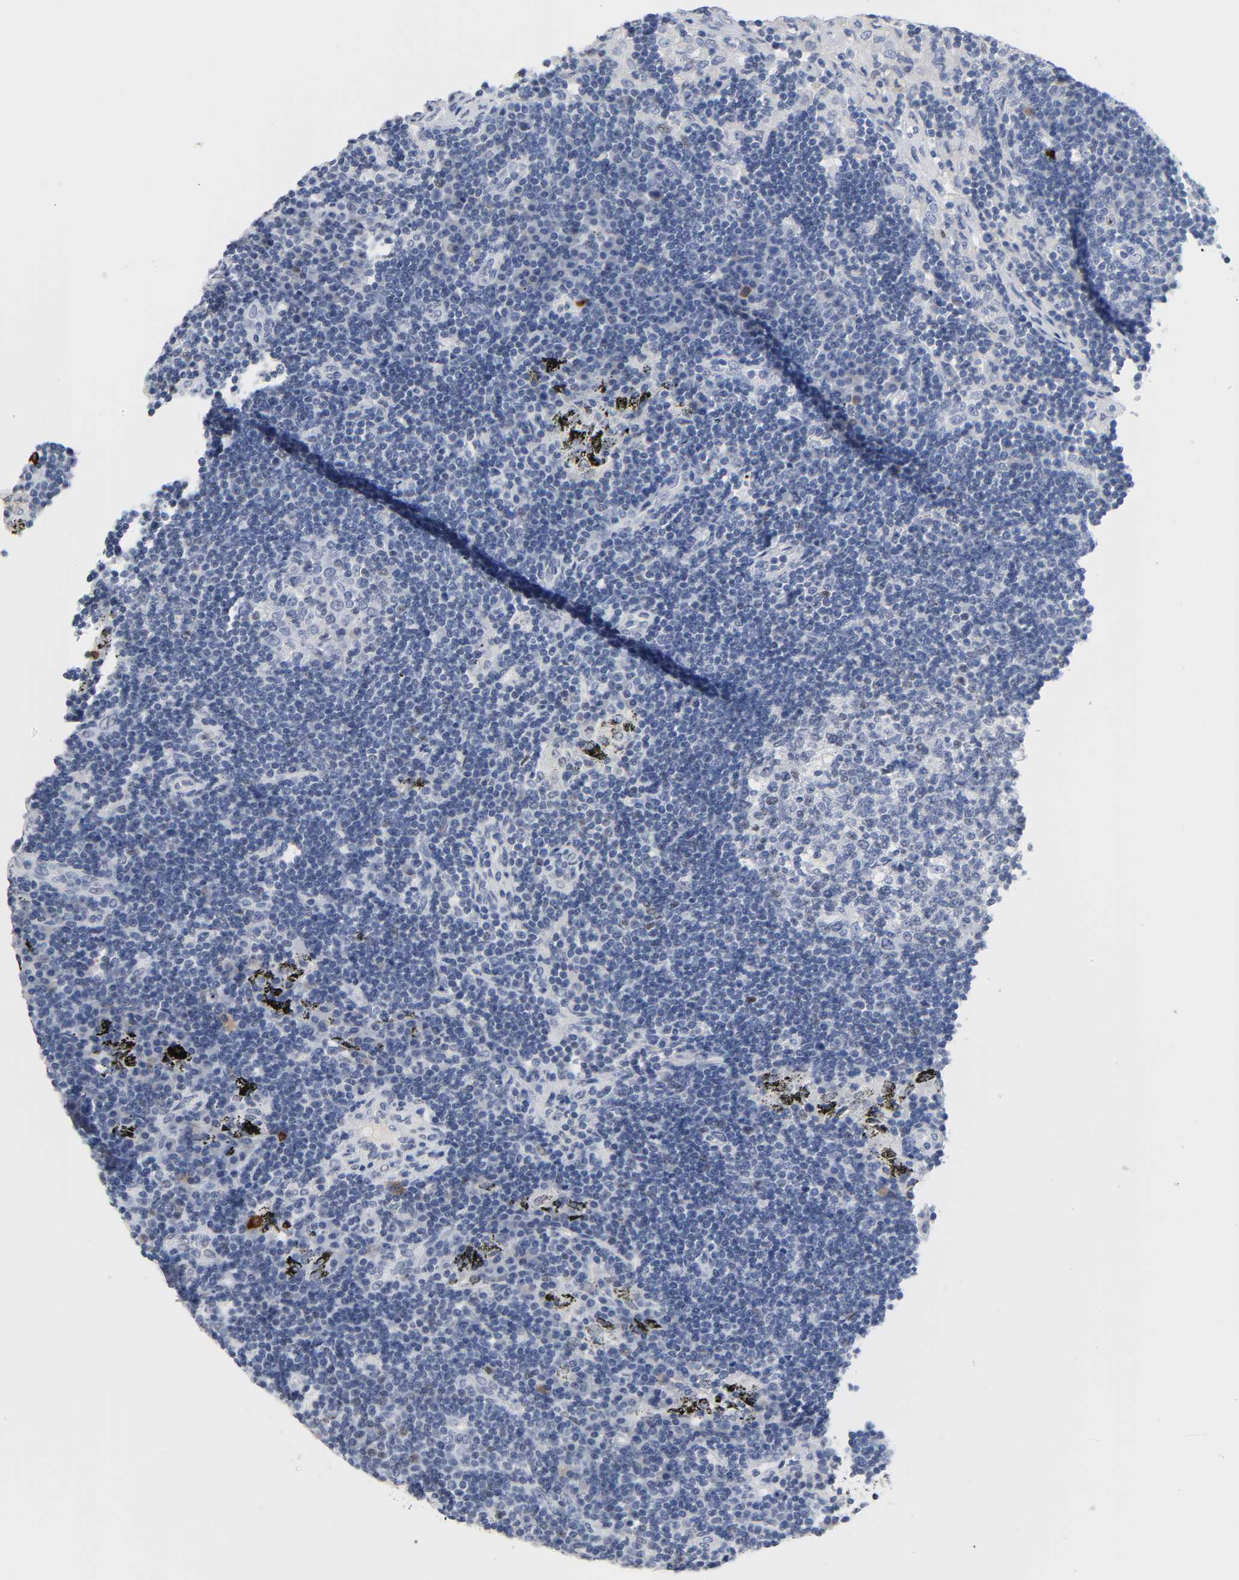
{"staining": {"intensity": "weak", "quantity": "<25%", "location": "nuclear"}, "tissue": "lymph node", "cell_type": "Germinal center cells", "image_type": "normal", "snomed": [{"axis": "morphology", "description": "Normal tissue, NOS"}, {"axis": "morphology", "description": "Squamous cell carcinoma, metastatic, NOS"}, {"axis": "topography", "description": "Lymph node"}], "caption": "The image displays no staining of germinal center cells in benign lymph node.", "gene": "NAB2", "patient": {"sex": "female", "age": 53}}